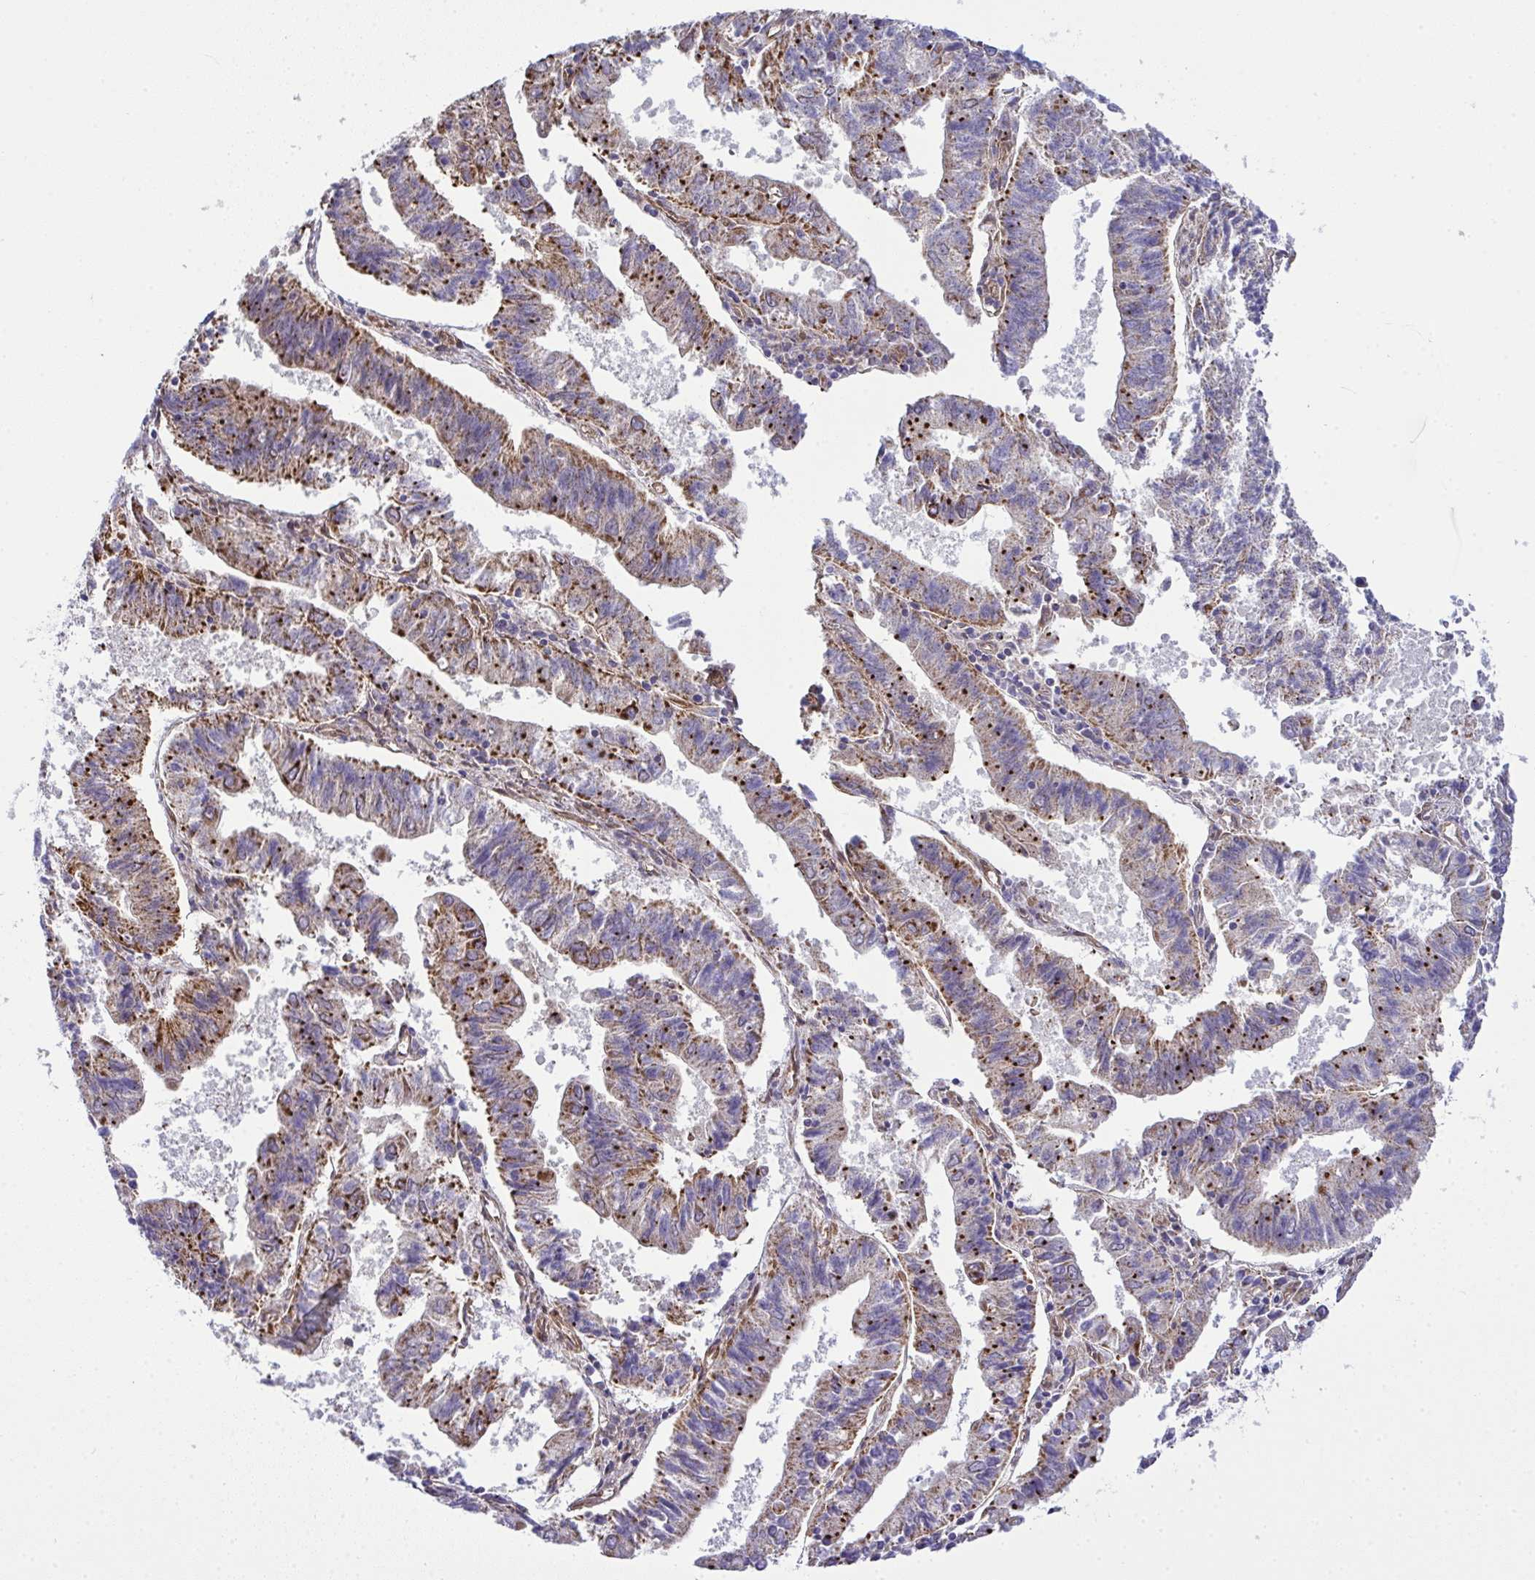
{"staining": {"intensity": "strong", "quantity": "25%-75%", "location": "cytoplasmic/membranous"}, "tissue": "endometrial cancer", "cell_type": "Tumor cells", "image_type": "cancer", "snomed": [{"axis": "morphology", "description": "Adenocarcinoma, NOS"}, {"axis": "topography", "description": "Endometrium"}], "caption": "A micrograph showing strong cytoplasmic/membranous positivity in about 25%-75% of tumor cells in adenocarcinoma (endometrial), as visualized by brown immunohistochemical staining.", "gene": "RSKR", "patient": {"sex": "female", "age": 82}}